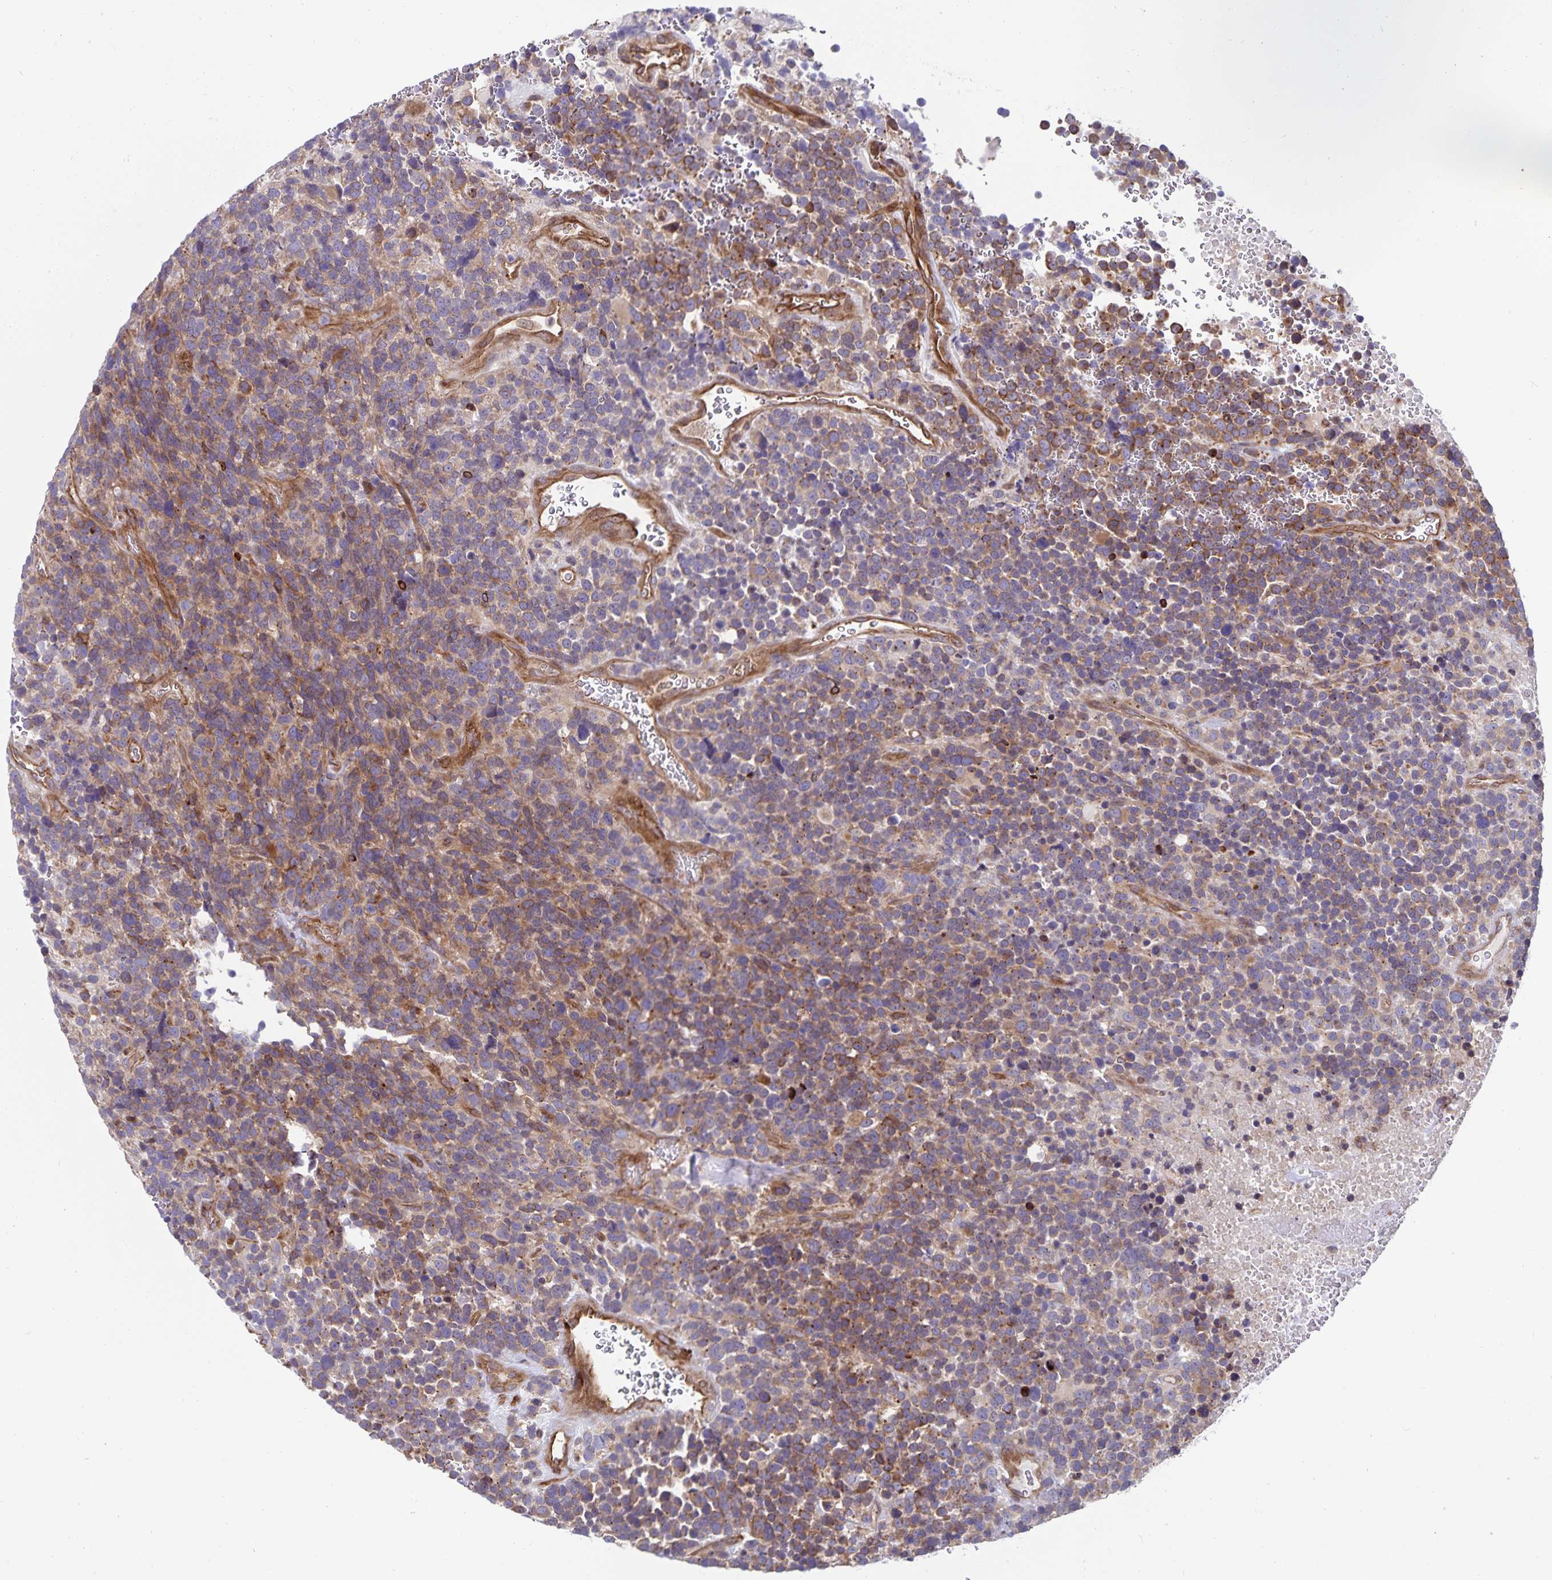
{"staining": {"intensity": "moderate", "quantity": "25%-75%", "location": "cytoplasmic/membranous"}, "tissue": "glioma", "cell_type": "Tumor cells", "image_type": "cancer", "snomed": [{"axis": "morphology", "description": "Glioma, malignant, High grade"}, {"axis": "topography", "description": "Brain"}], "caption": "The immunohistochemical stain labels moderate cytoplasmic/membranous staining in tumor cells of malignant high-grade glioma tissue.", "gene": "SEC62", "patient": {"sex": "male", "age": 33}}